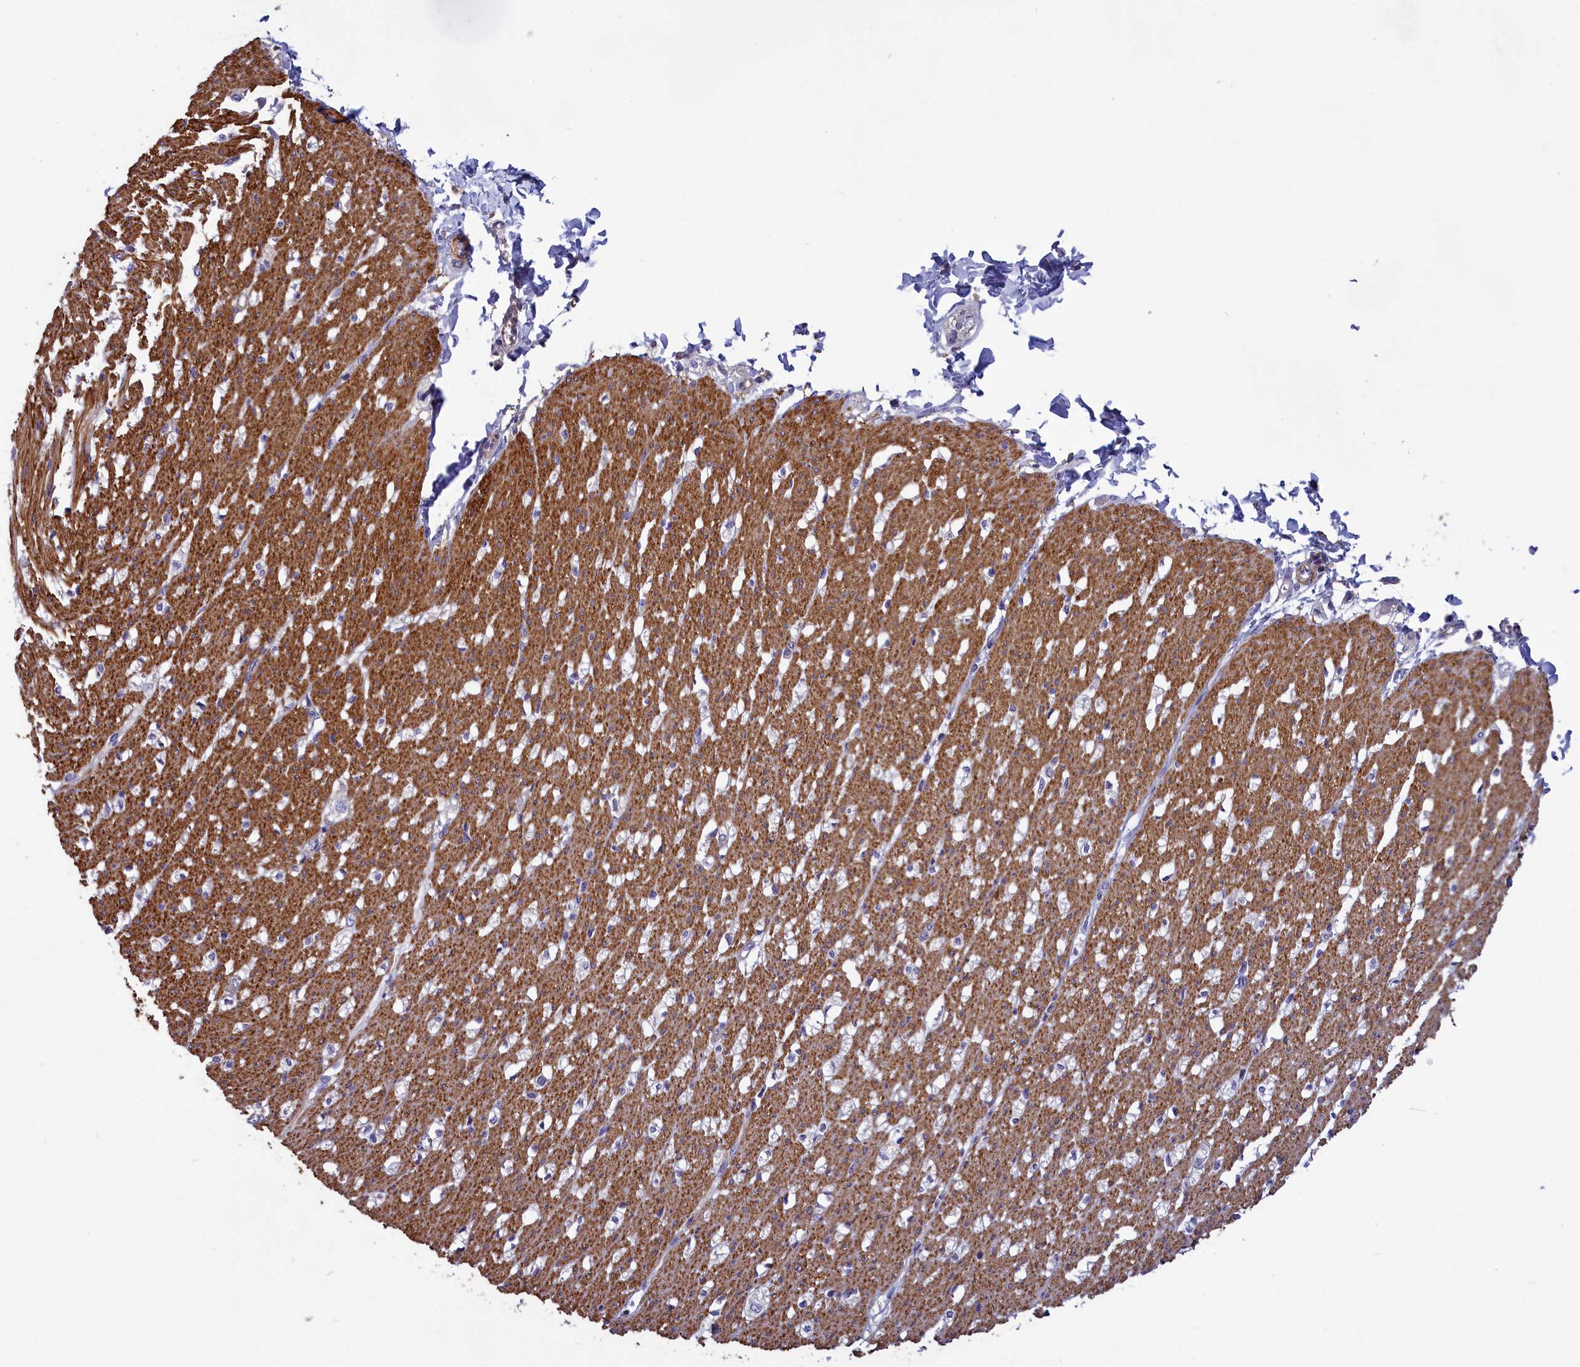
{"staining": {"intensity": "strong", "quantity": ">75%", "location": "cytoplasmic/membranous"}, "tissue": "smooth muscle", "cell_type": "Smooth muscle cells", "image_type": "normal", "snomed": [{"axis": "morphology", "description": "Normal tissue, NOS"}, {"axis": "morphology", "description": "Adenocarcinoma, NOS"}, {"axis": "topography", "description": "Colon"}, {"axis": "topography", "description": "Peripheral nerve tissue"}], "caption": "Normal smooth muscle was stained to show a protein in brown. There is high levels of strong cytoplasmic/membranous positivity in approximately >75% of smooth muscle cells.", "gene": "AMDHD2", "patient": {"sex": "male", "age": 14}}